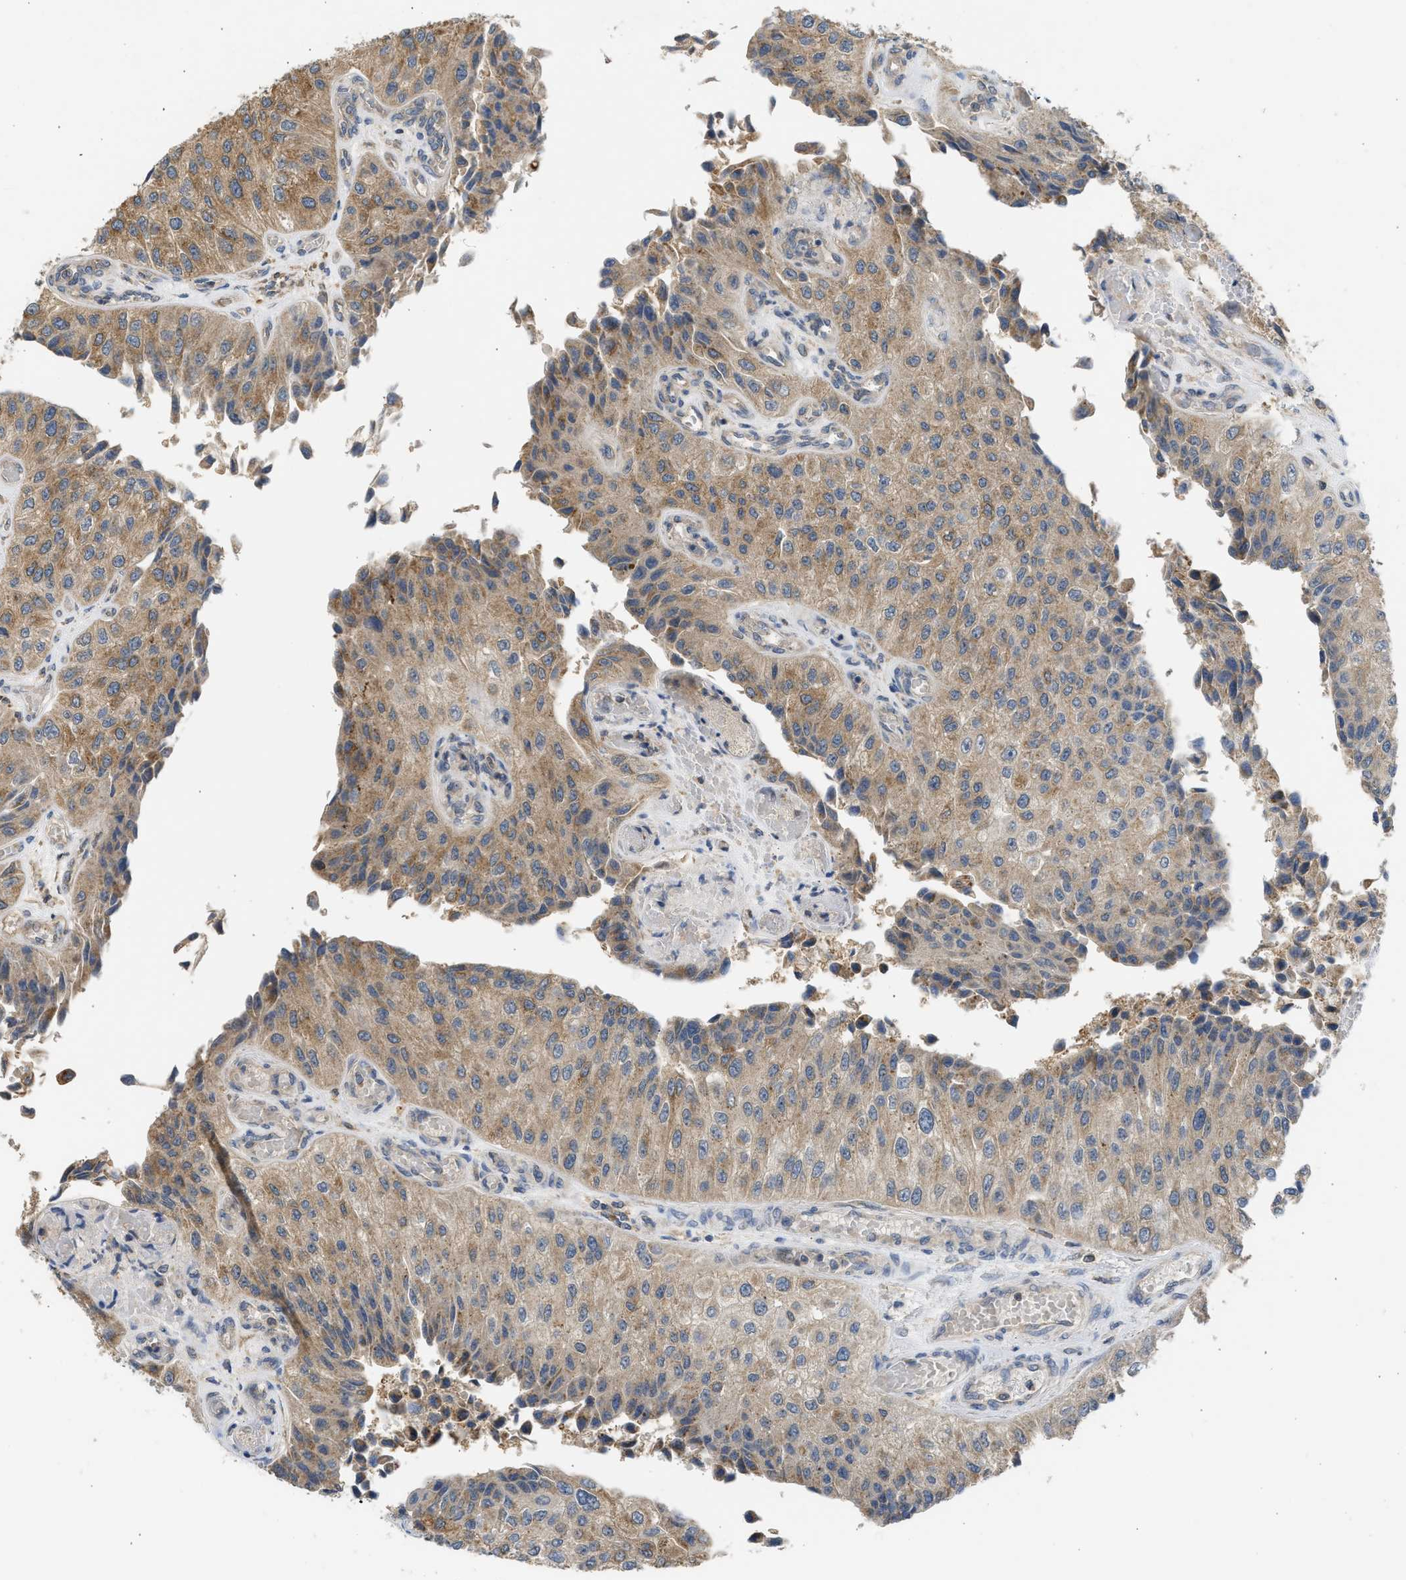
{"staining": {"intensity": "moderate", "quantity": ">75%", "location": "cytoplasmic/membranous"}, "tissue": "urothelial cancer", "cell_type": "Tumor cells", "image_type": "cancer", "snomed": [{"axis": "morphology", "description": "Urothelial carcinoma, High grade"}, {"axis": "topography", "description": "Kidney"}, {"axis": "topography", "description": "Urinary bladder"}], "caption": "This is a histology image of IHC staining of urothelial carcinoma (high-grade), which shows moderate expression in the cytoplasmic/membranous of tumor cells.", "gene": "CYP1A1", "patient": {"sex": "male", "age": 77}}